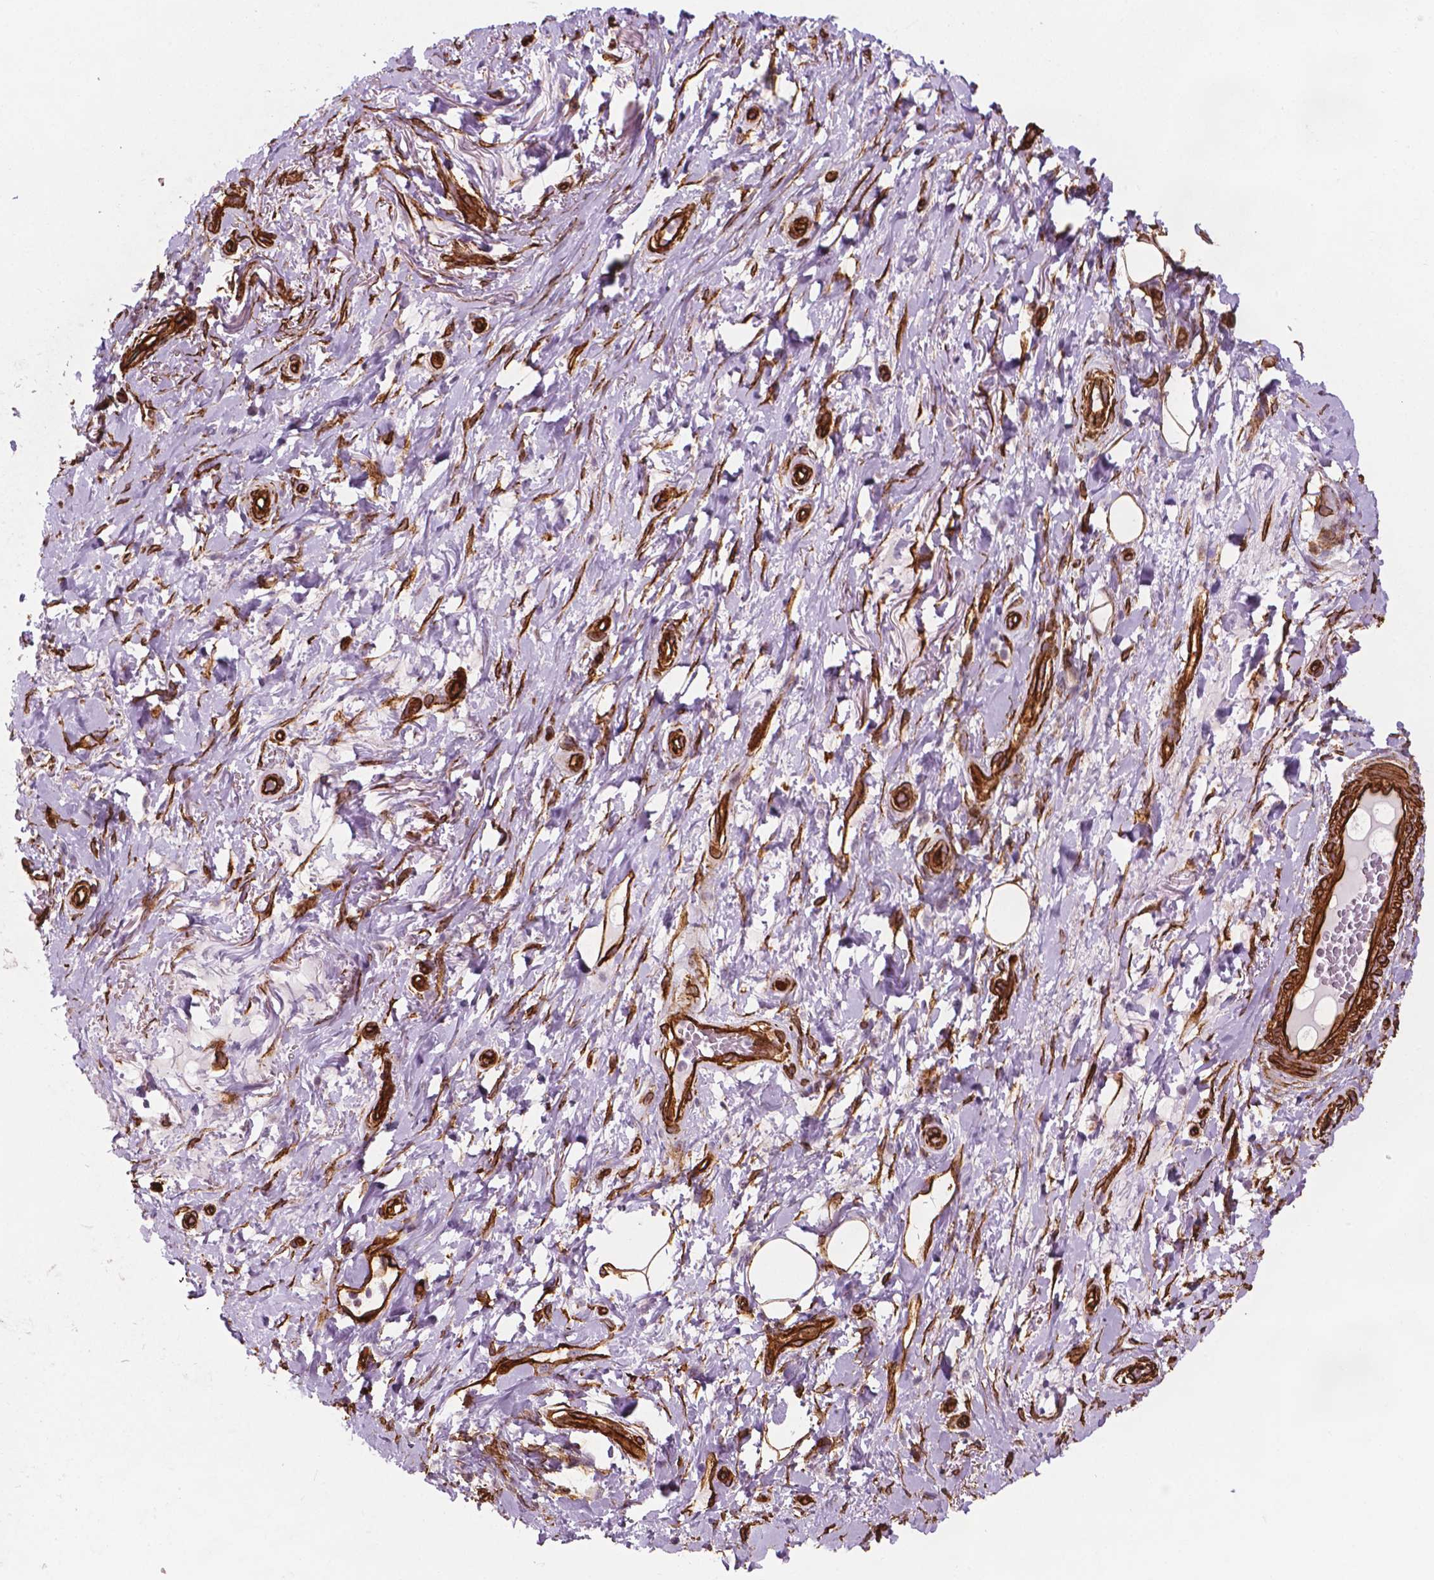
{"staining": {"intensity": "moderate", "quantity": "<25%", "location": "cytoplasmic/membranous,nuclear"}, "tissue": "adipose tissue", "cell_type": "Adipocytes", "image_type": "normal", "snomed": [{"axis": "morphology", "description": "Normal tissue, NOS"}, {"axis": "topography", "description": "Anal"}, {"axis": "topography", "description": "Peripheral nerve tissue"}], "caption": "This is an image of IHC staining of normal adipose tissue, which shows moderate positivity in the cytoplasmic/membranous,nuclear of adipocytes.", "gene": "EGFL8", "patient": {"sex": "male", "age": 53}}